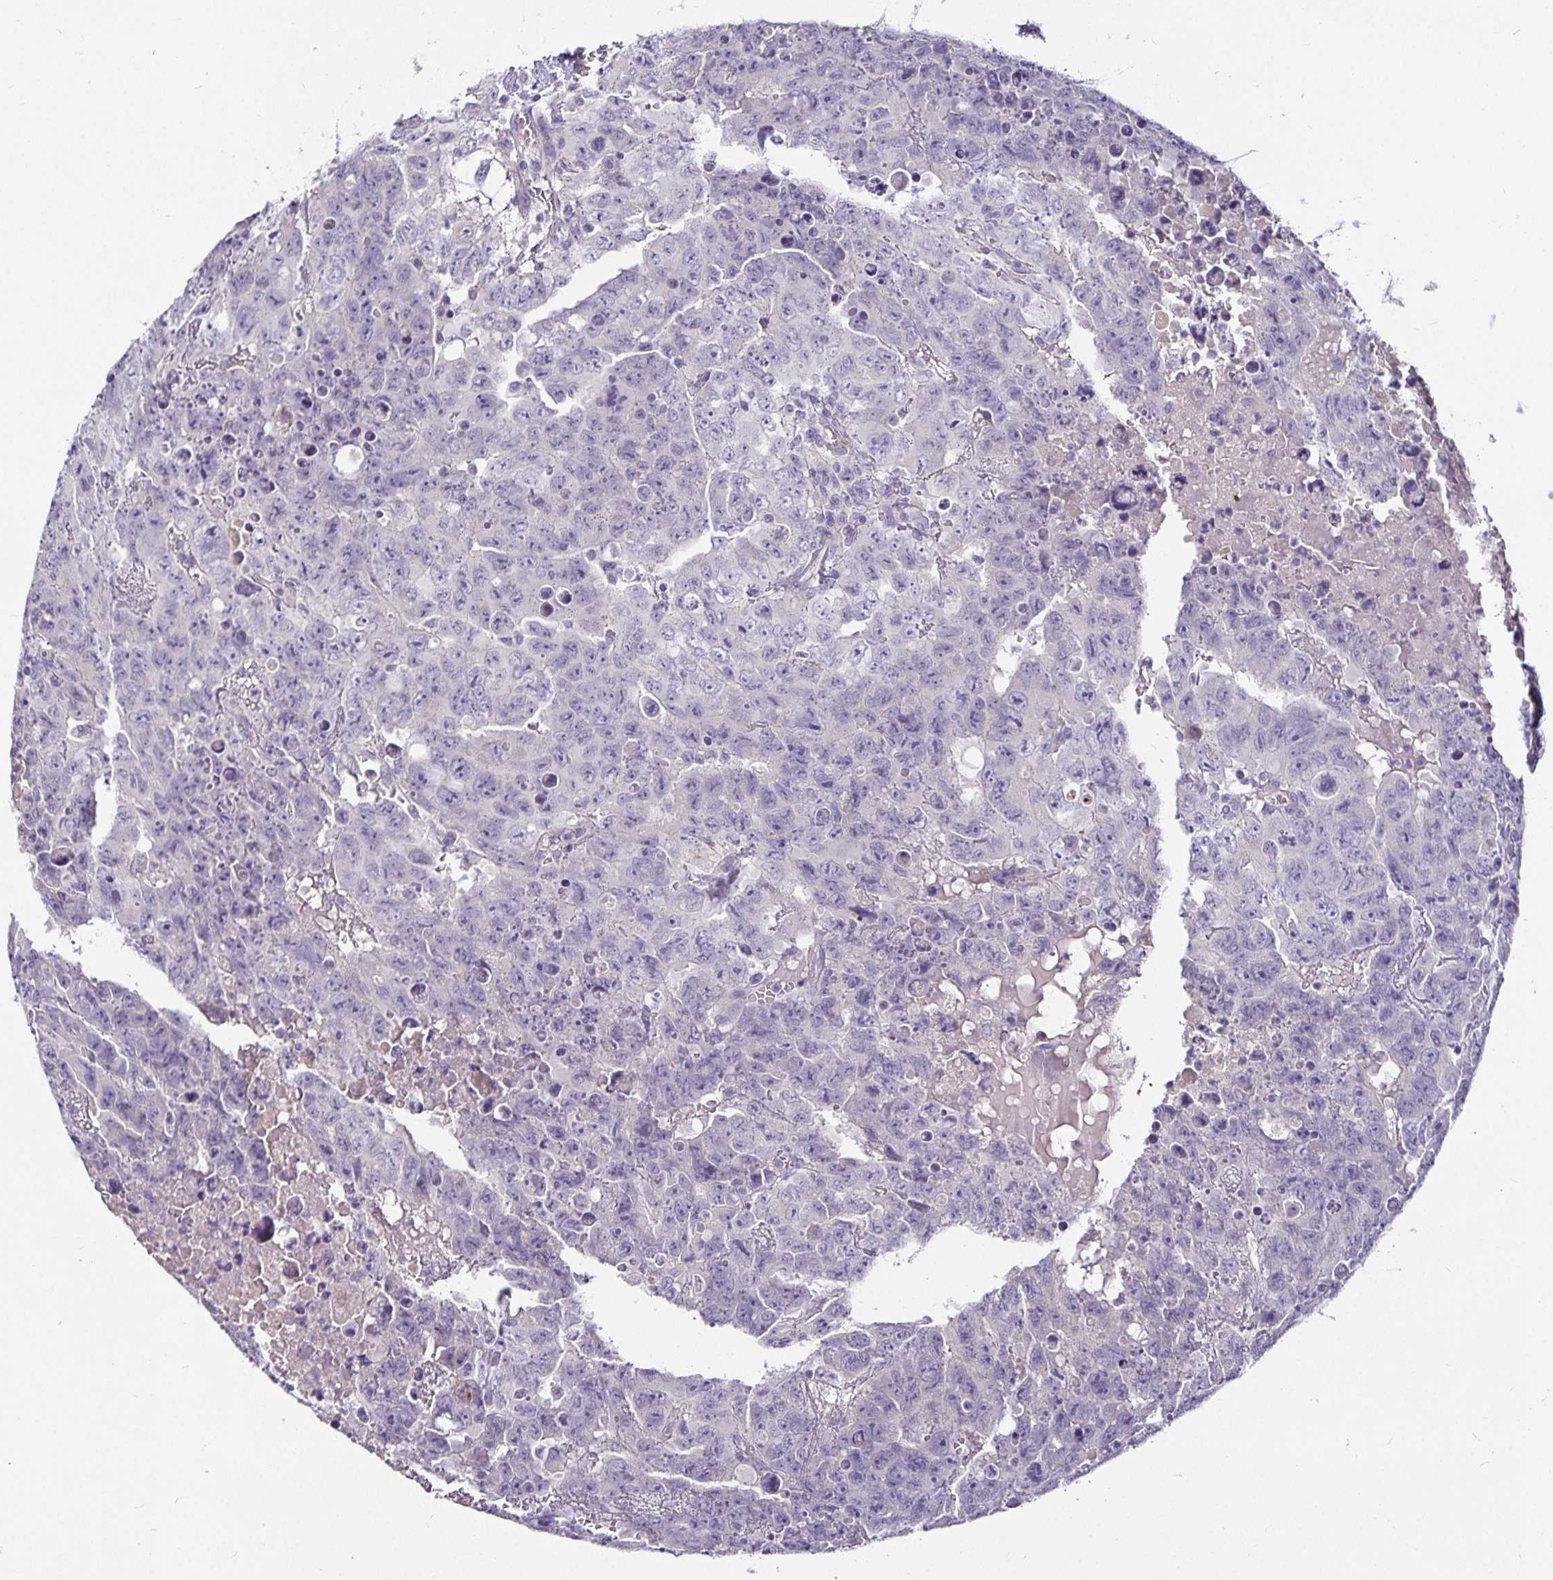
{"staining": {"intensity": "negative", "quantity": "none", "location": "none"}, "tissue": "testis cancer", "cell_type": "Tumor cells", "image_type": "cancer", "snomed": [{"axis": "morphology", "description": "Carcinoma, Embryonal, NOS"}, {"axis": "topography", "description": "Testis"}], "caption": "This is an immunohistochemistry (IHC) image of human embryonal carcinoma (testis). There is no staining in tumor cells.", "gene": "CA12", "patient": {"sex": "male", "age": 24}}